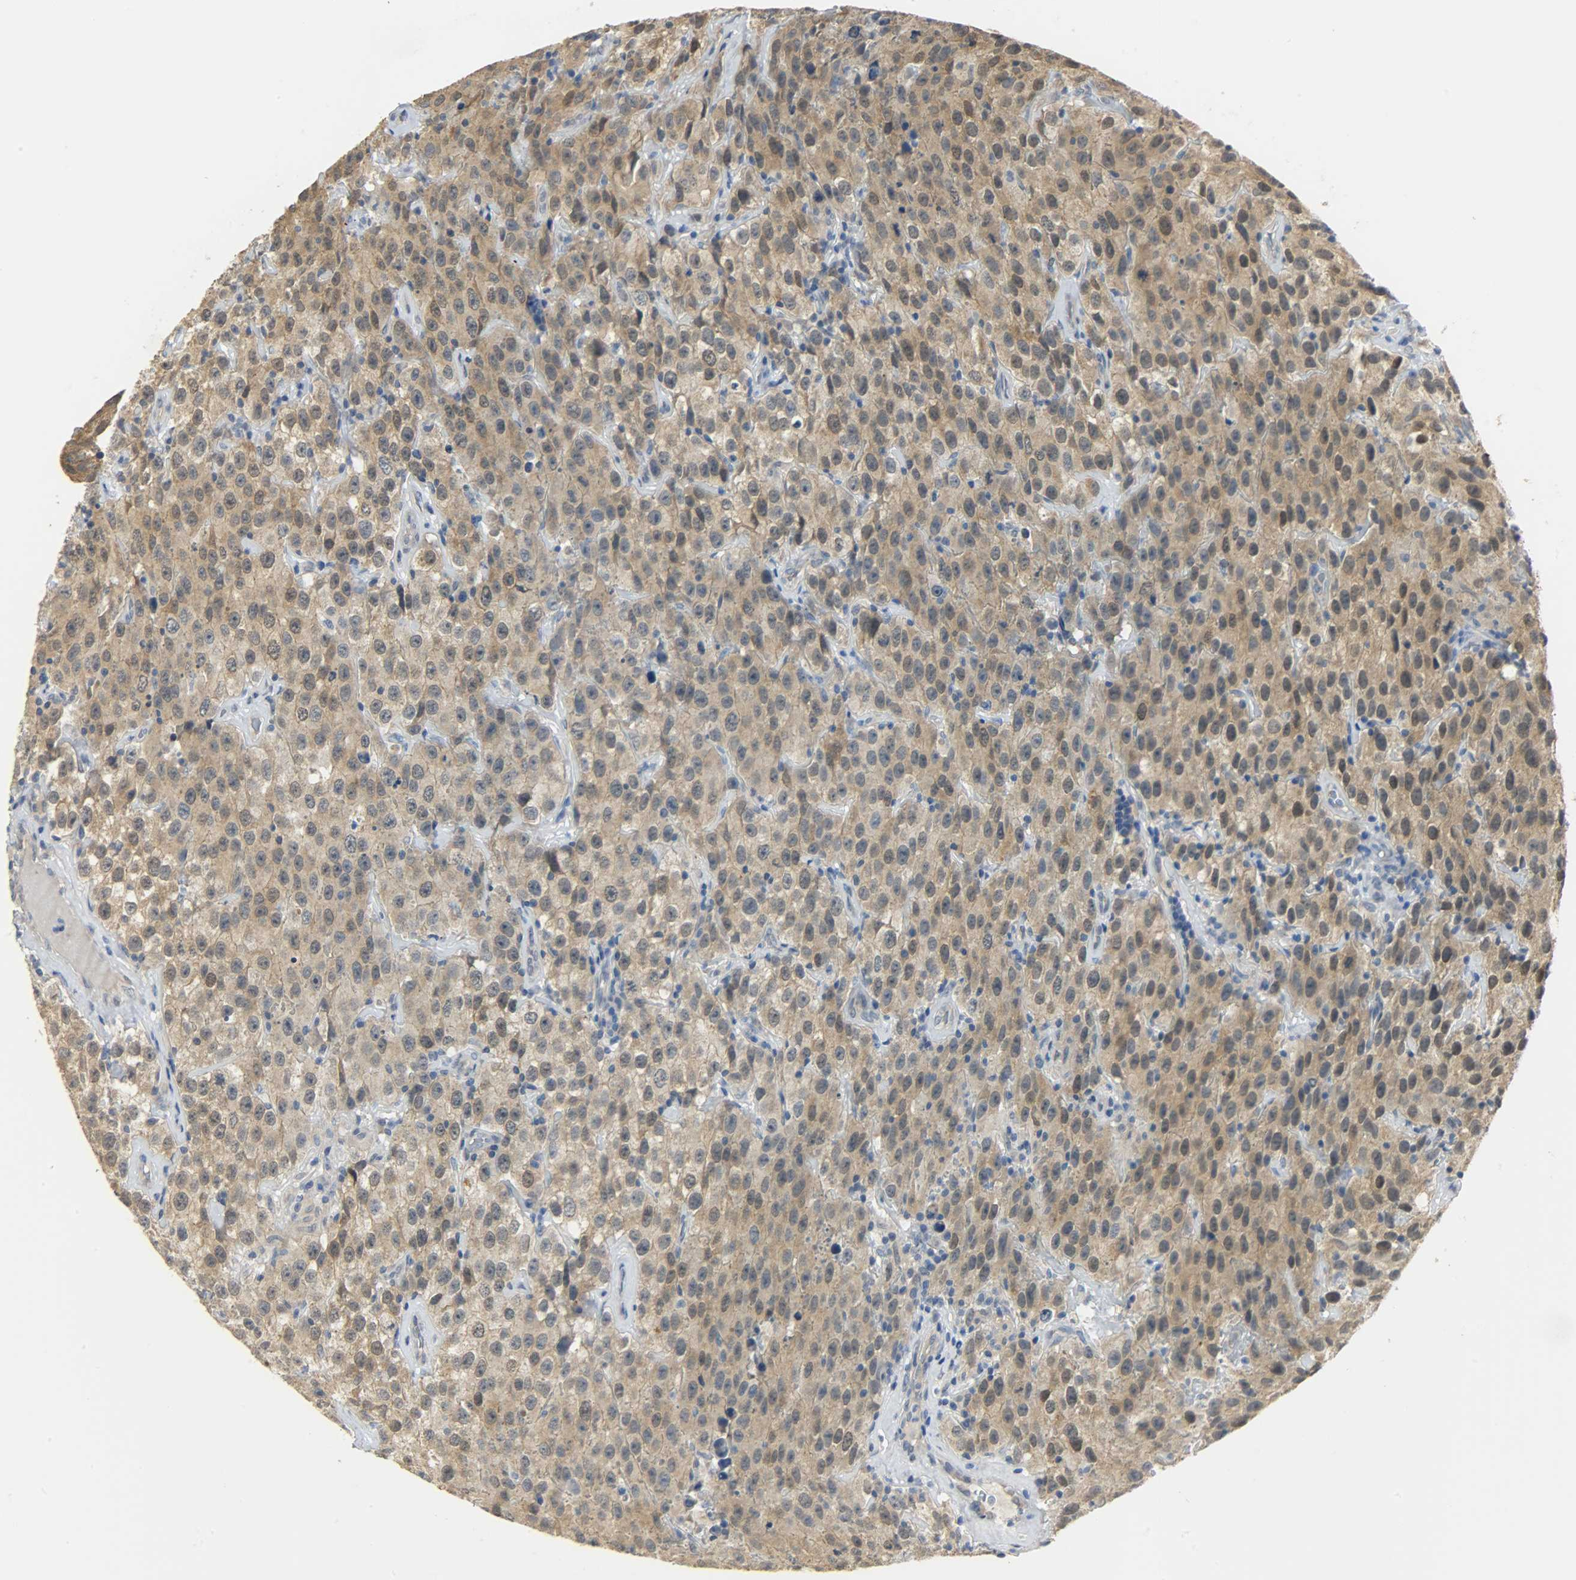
{"staining": {"intensity": "moderate", "quantity": "25%-75%", "location": "cytoplasmic/membranous,nuclear"}, "tissue": "testis cancer", "cell_type": "Tumor cells", "image_type": "cancer", "snomed": [{"axis": "morphology", "description": "Seminoma, NOS"}, {"axis": "topography", "description": "Testis"}], "caption": "Tumor cells display medium levels of moderate cytoplasmic/membranous and nuclear positivity in about 25%-75% of cells in seminoma (testis).", "gene": "USP13", "patient": {"sex": "male", "age": 52}}